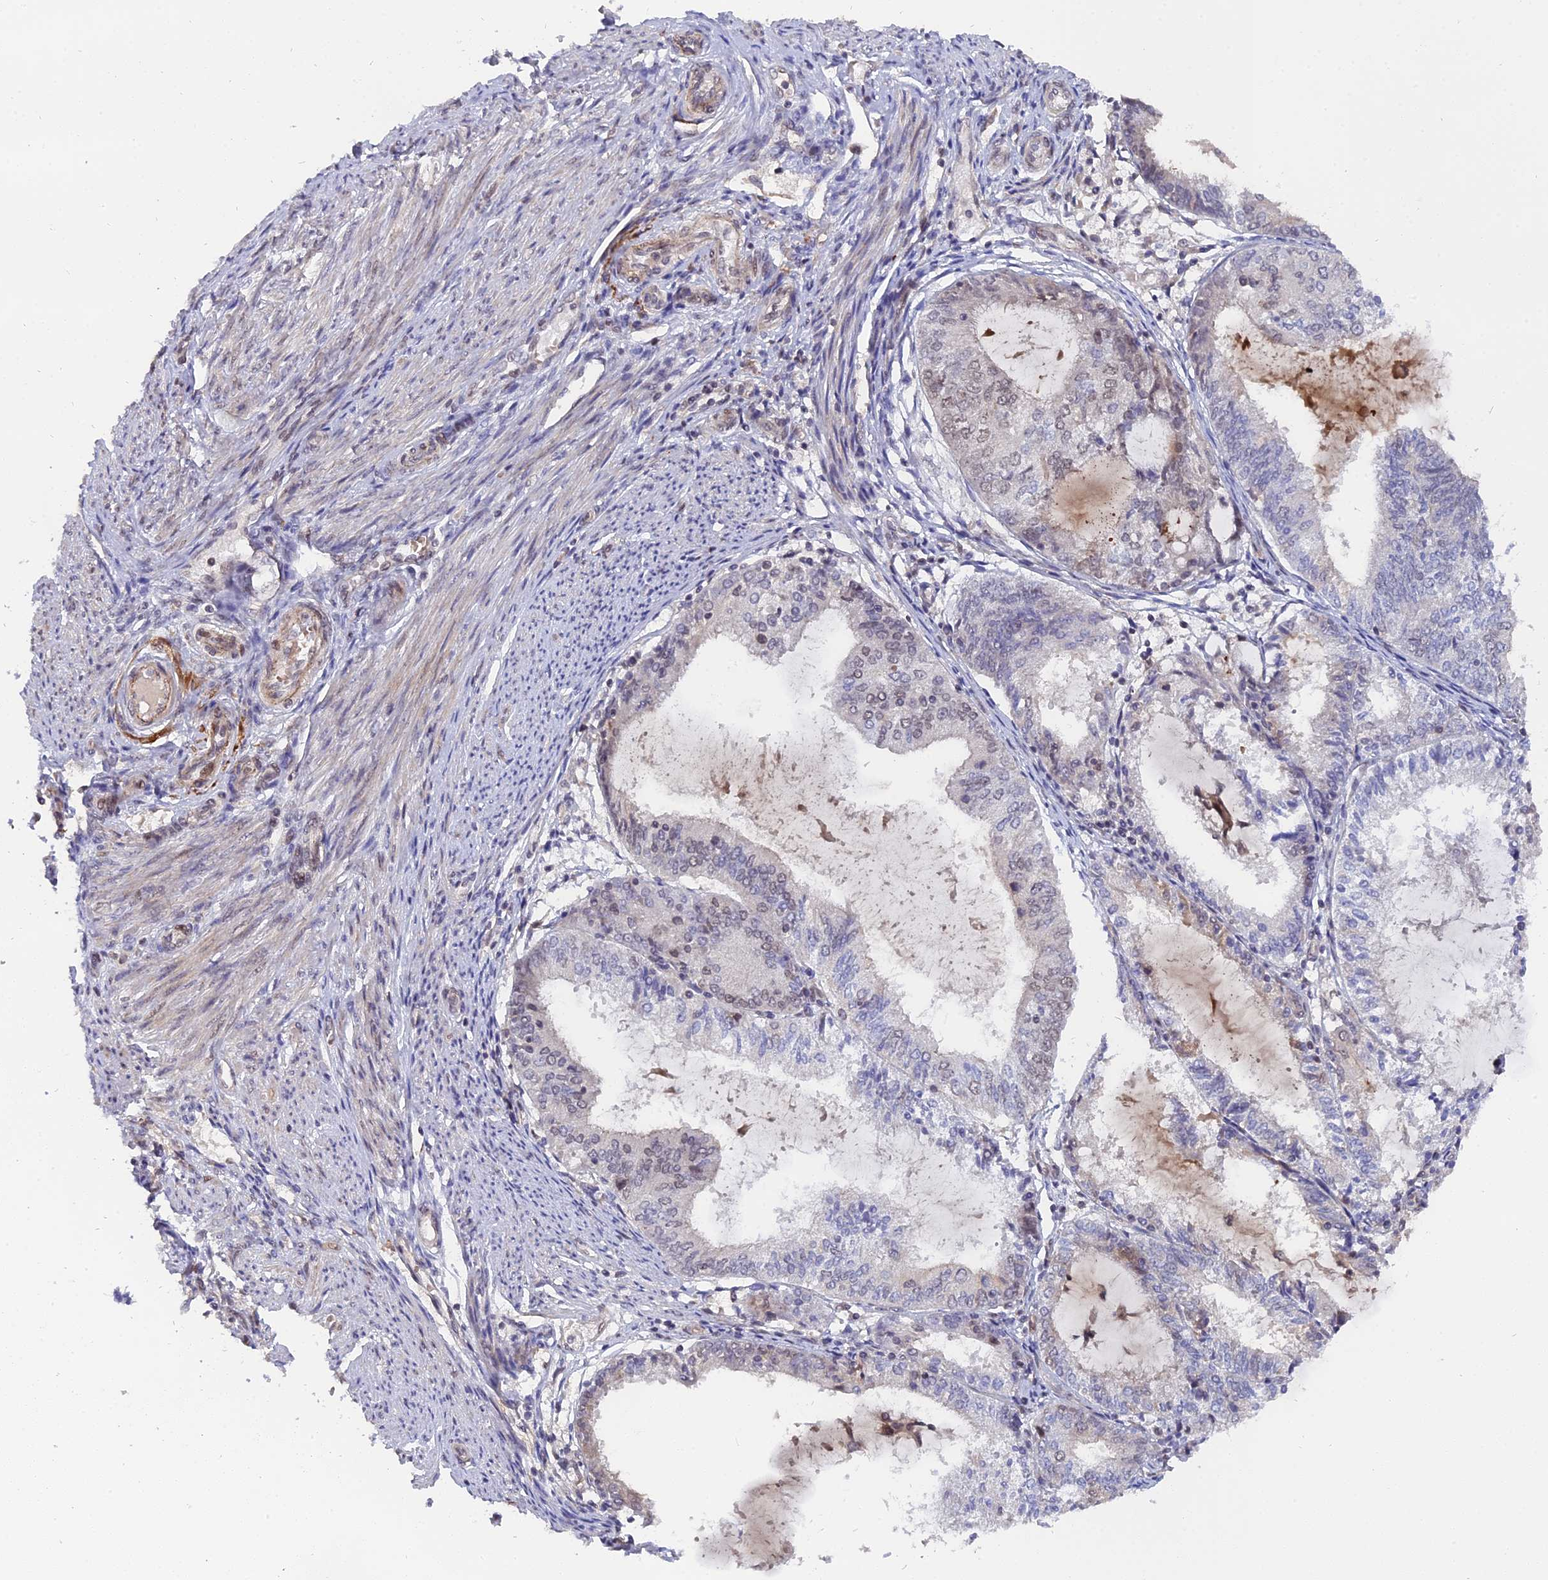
{"staining": {"intensity": "weak", "quantity": "<25%", "location": "nuclear"}, "tissue": "endometrial cancer", "cell_type": "Tumor cells", "image_type": "cancer", "snomed": [{"axis": "morphology", "description": "Adenocarcinoma, NOS"}, {"axis": "topography", "description": "Endometrium"}], "caption": "Tumor cells are negative for brown protein staining in endometrial cancer (adenocarcinoma).", "gene": "PYGO1", "patient": {"sex": "female", "age": 81}}